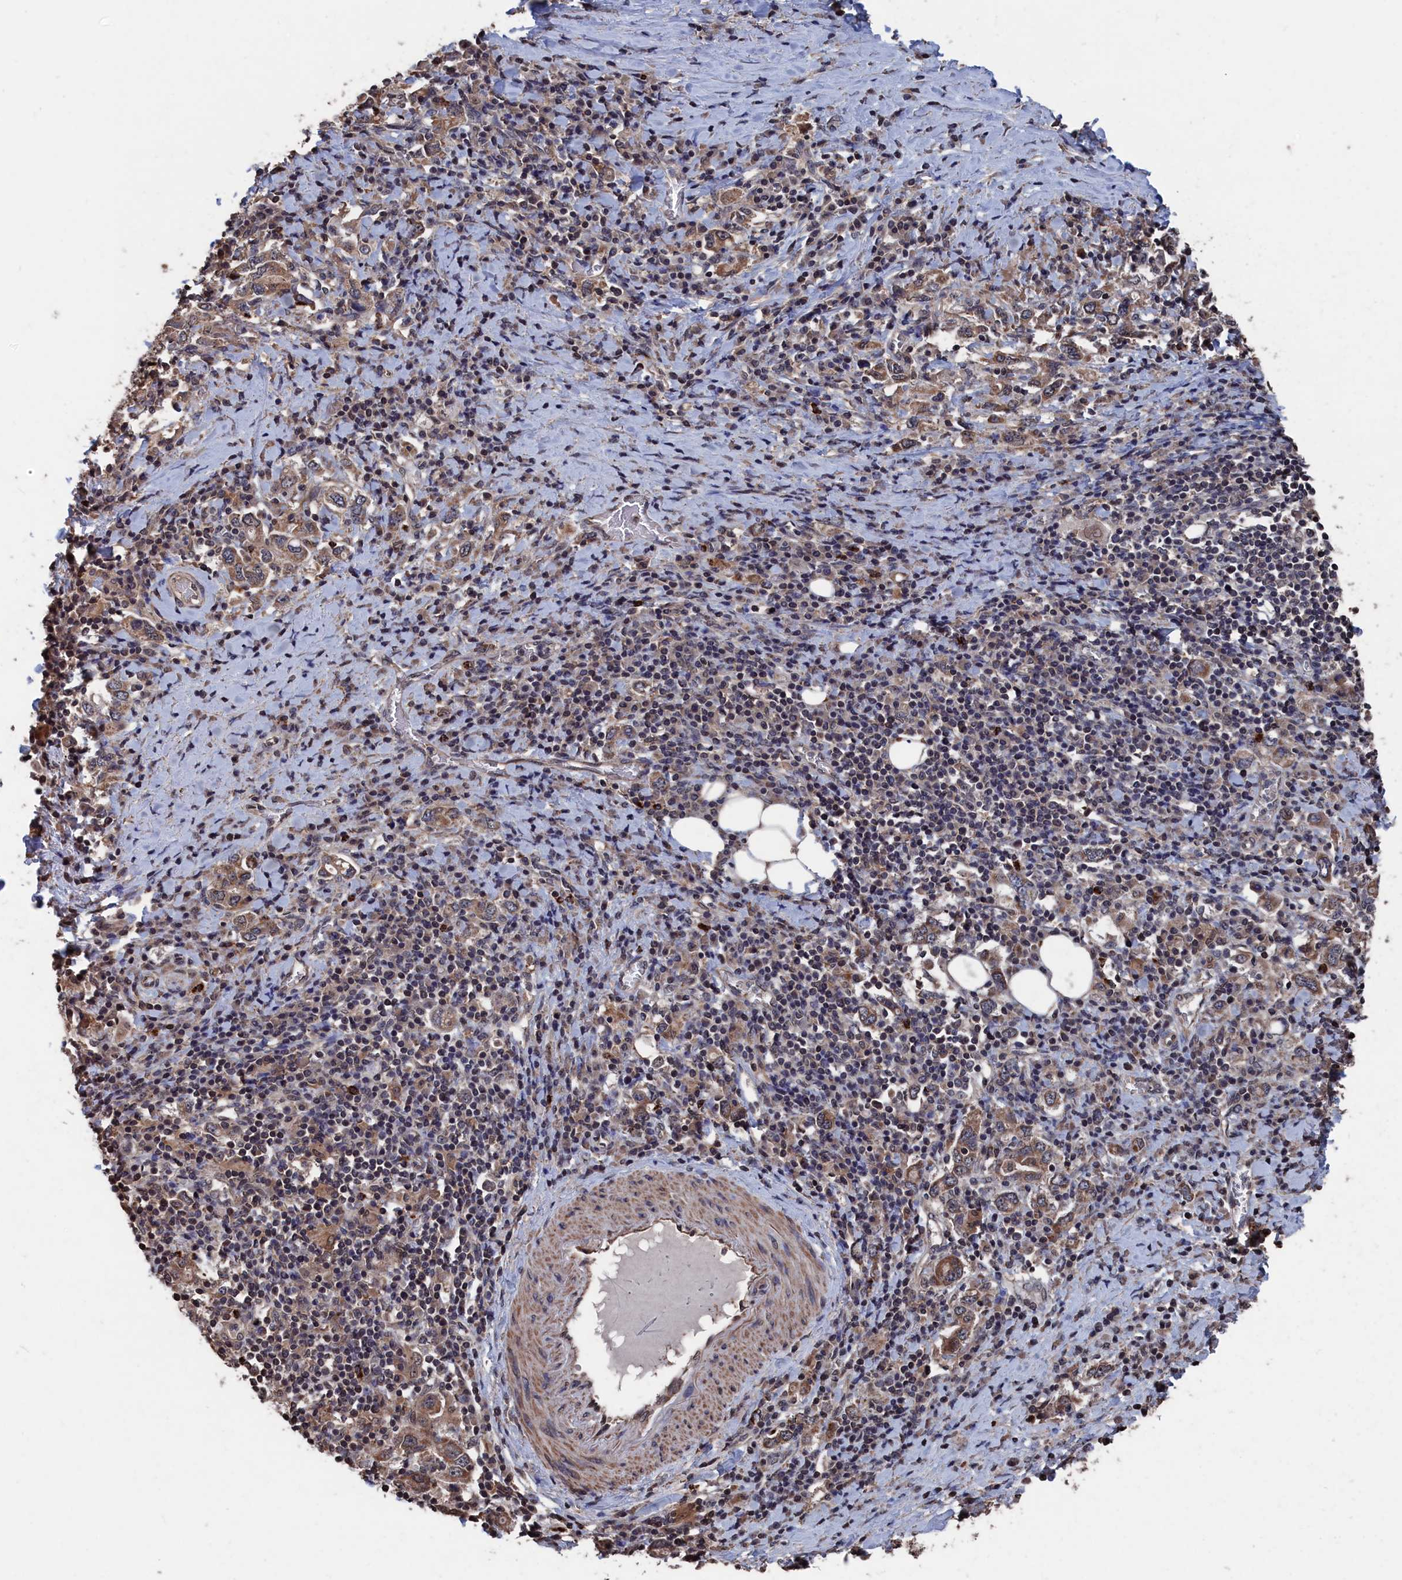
{"staining": {"intensity": "moderate", "quantity": ">75%", "location": "cytoplasmic/membranous"}, "tissue": "stomach cancer", "cell_type": "Tumor cells", "image_type": "cancer", "snomed": [{"axis": "morphology", "description": "Adenocarcinoma, NOS"}, {"axis": "topography", "description": "Stomach, upper"}, {"axis": "topography", "description": "Stomach"}], "caption": "A medium amount of moderate cytoplasmic/membranous expression is appreciated in approximately >75% of tumor cells in adenocarcinoma (stomach) tissue.", "gene": "PDE12", "patient": {"sex": "male", "age": 62}}